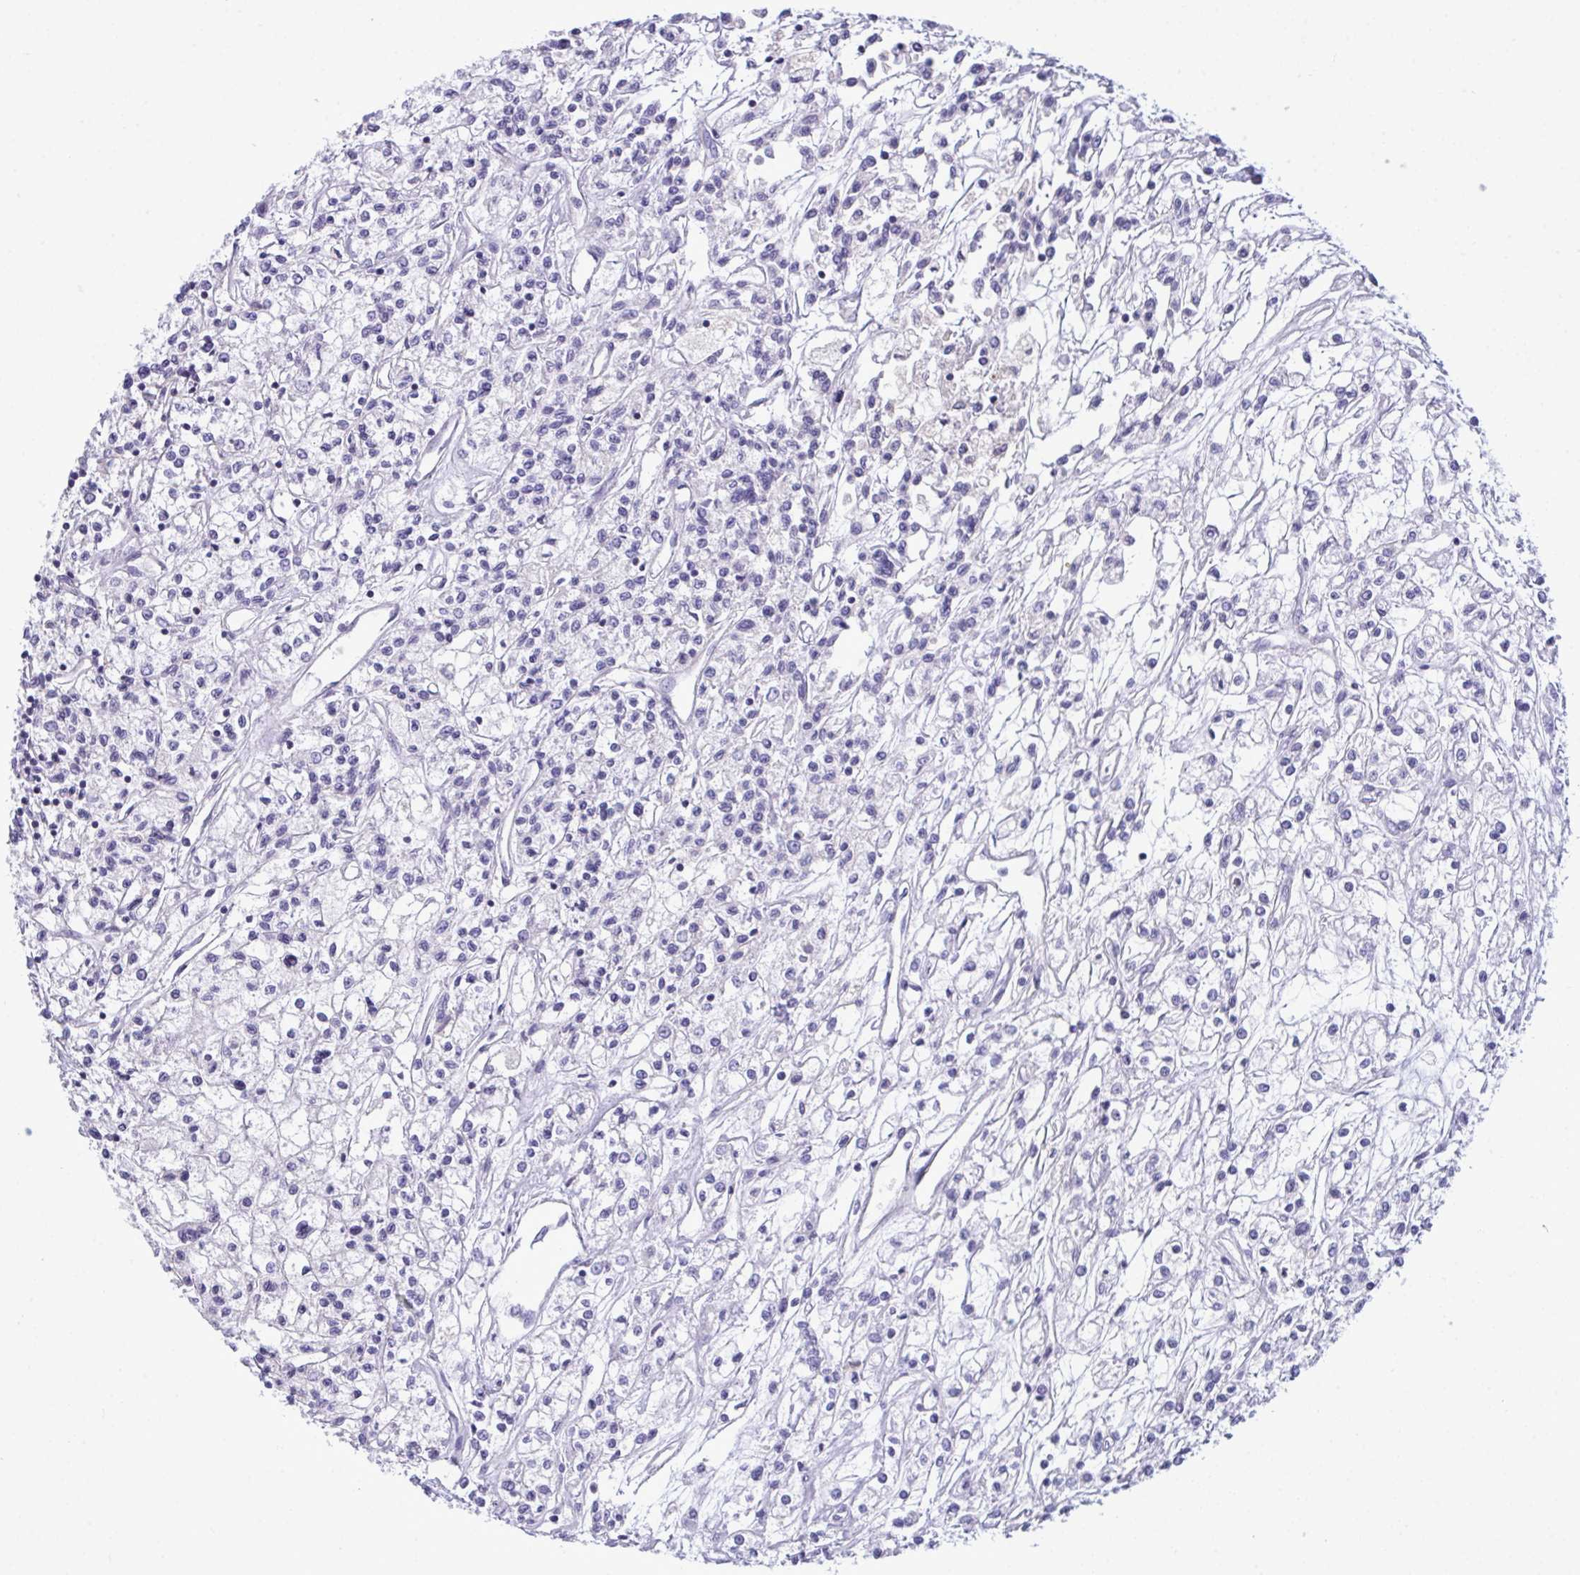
{"staining": {"intensity": "negative", "quantity": "none", "location": "none"}, "tissue": "renal cancer", "cell_type": "Tumor cells", "image_type": "cancer", "snomed": [{"axis": "morphology", "description": "Adenocarcinoma, NOS"}, {"axis": "topography", "description": "Kidney"}], "caption": "Renal cancer stained for a protein using immunohistochemistry (IHC) reveals no positivity tumor cells.", "gene": "ARHGAP42", "patient": {"sex": "female", "age": 59}}